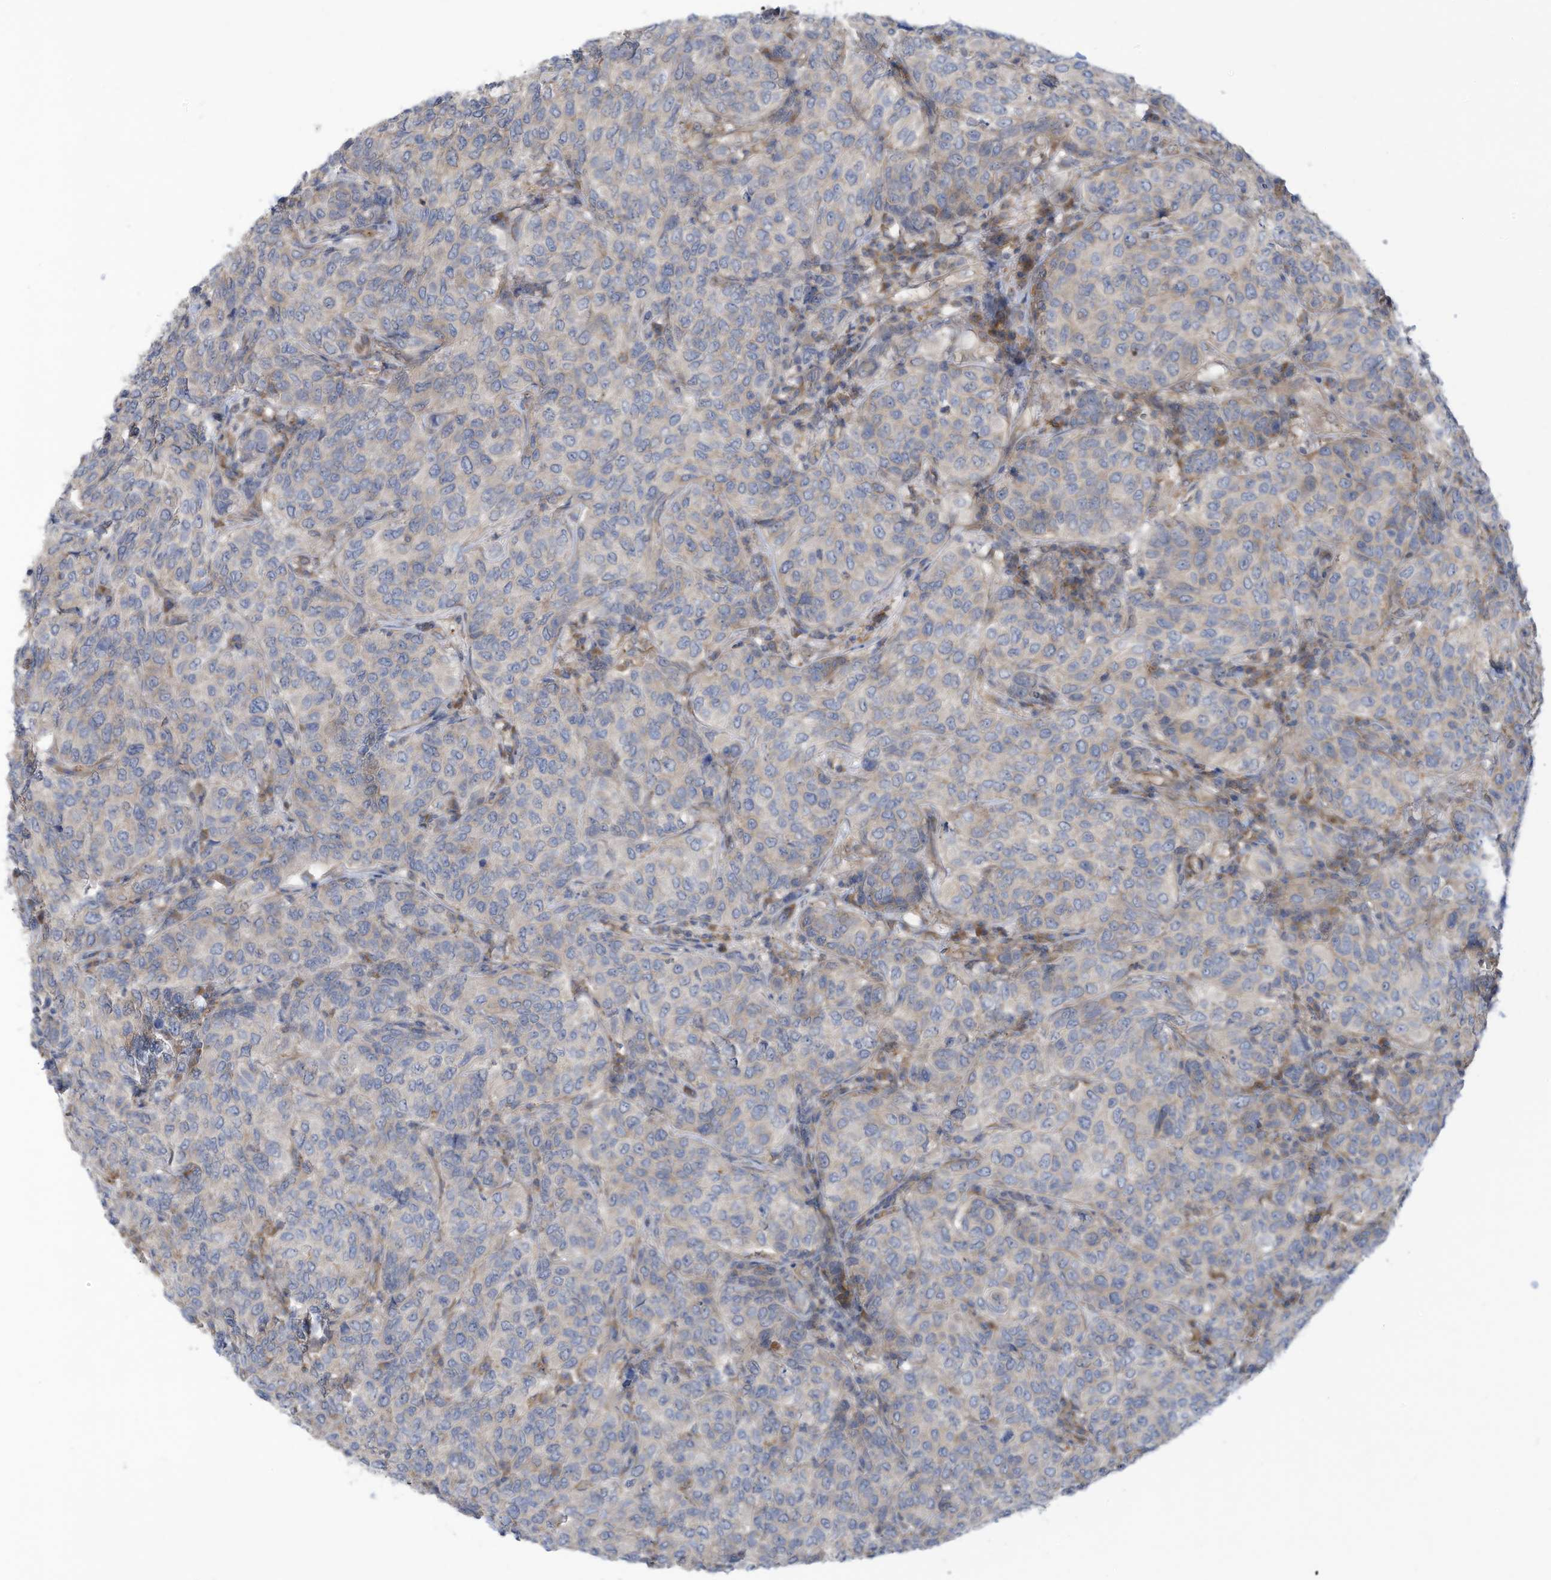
{"staining": {"intensity": "negative", "quantity": "none", "location": "none"}, "tissue": "breast cancer", "cell_type": "Tumor cells", "image_type": "cancer", "snomed": [{"axis": "morphology", "description": "Duct carcinoma"}, {"axis": "topography", "description": "Breast"}], "caption": "This is a micrograph of IHC staining of breast cancer, which shows no positivity in tumor cells.", "gene": "ADAT2", "patient": {"sex": "female", "age": 55}}